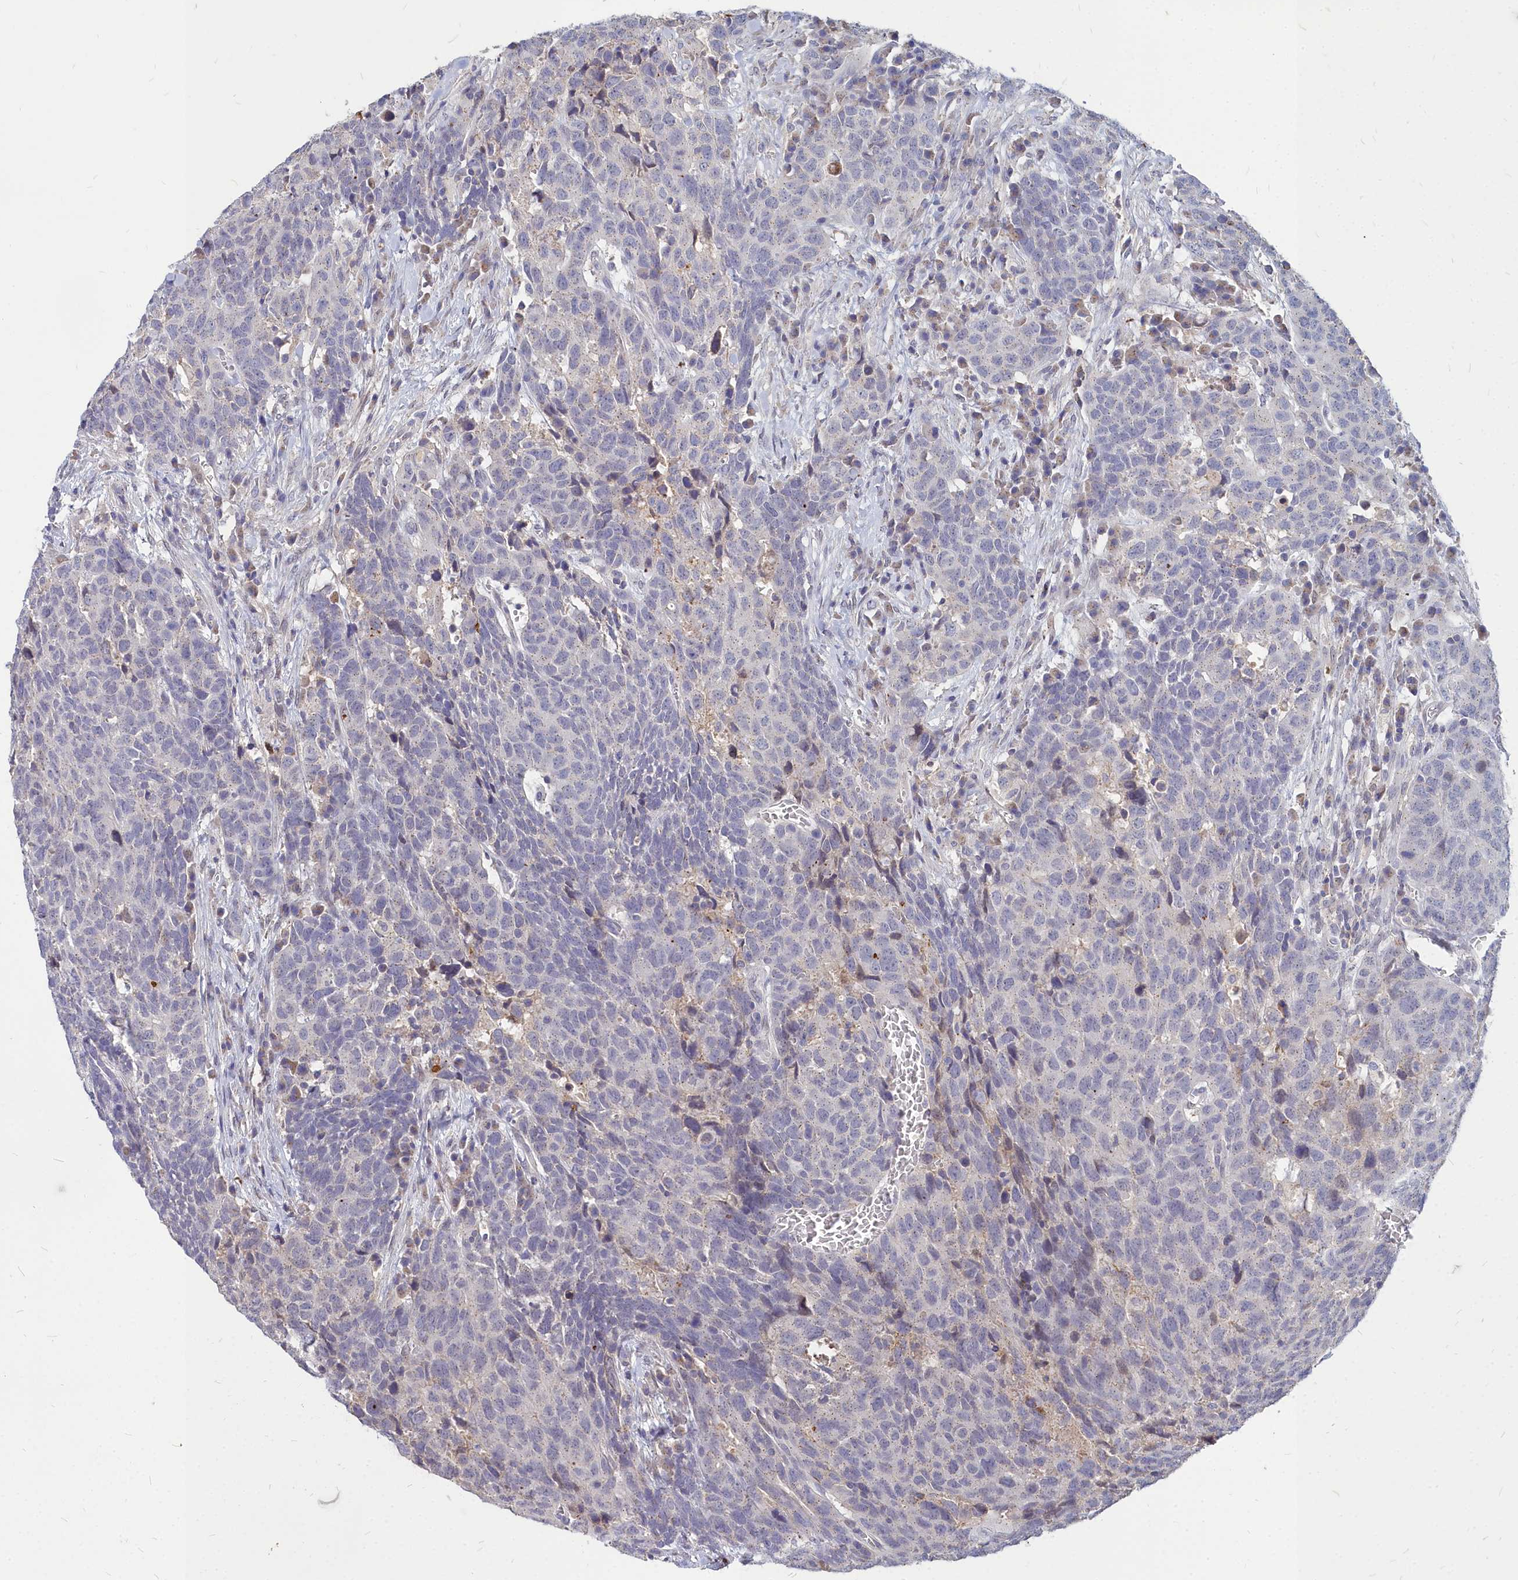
{"staining": {"intensity": "negative", "quantity": "none", "location": "none"}, "tissue": "head and neck cancer", "cell_type": "Tumor cells", "image_type": "cancer", "snomed": [{"axis": "morphology", "description": "Squamous cell carcinoma, NOS"}, {"axis": "topography", "description": "Head-Neck"}], "caption": "High power microscopy micrograph of an immunohistochemistry (IHC) image of head and neck cancer (squamous cell carcinoma), revealing no significant positivity in tumor cells.", "gene": "NOXA1", "patient": {"sex": "male", "age": 66}}